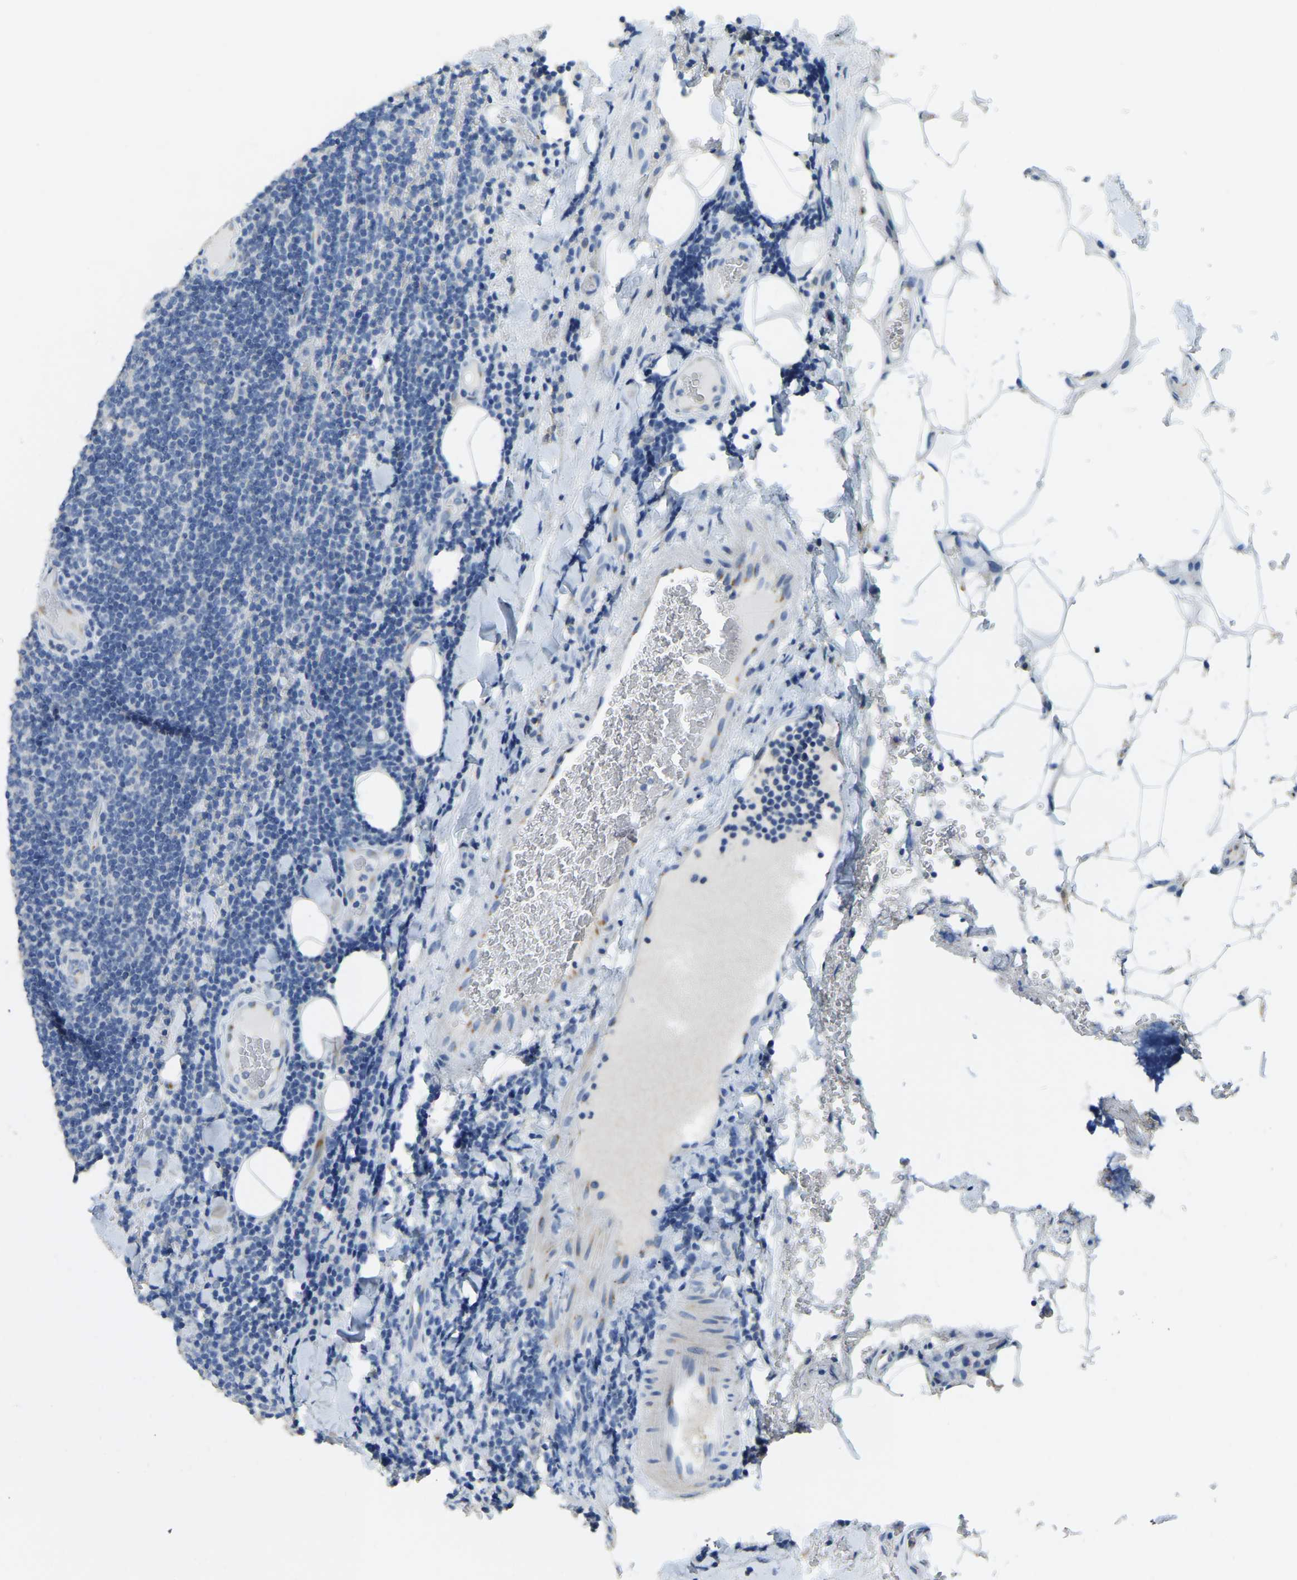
{"staining": {"intensity": "negative", "quantity": "none", "location": "none"}, "tissue": "lymphoma", "cell_type": "Tumor cells", "image_type": "cancer", "snomed": [{"axis": "morphology", "description": "Malignant lymphoma, non-Hodgkin's type, Low grade"}, {"axis": "topography", "description": "Lymph node"}], "caption": "An IHC histopathology image of low-grade malignant lymphoma, non-Hodgkin's type is shown. There is no staining in tumor cells of low-grade malignant lymphoma, non-Hodgkin's type. (Immunohistochemistry (ihc), brightfield microscopy, high magnification).", "gene": "FAM174A", "patient": {"sex": "male", "age": 66}}